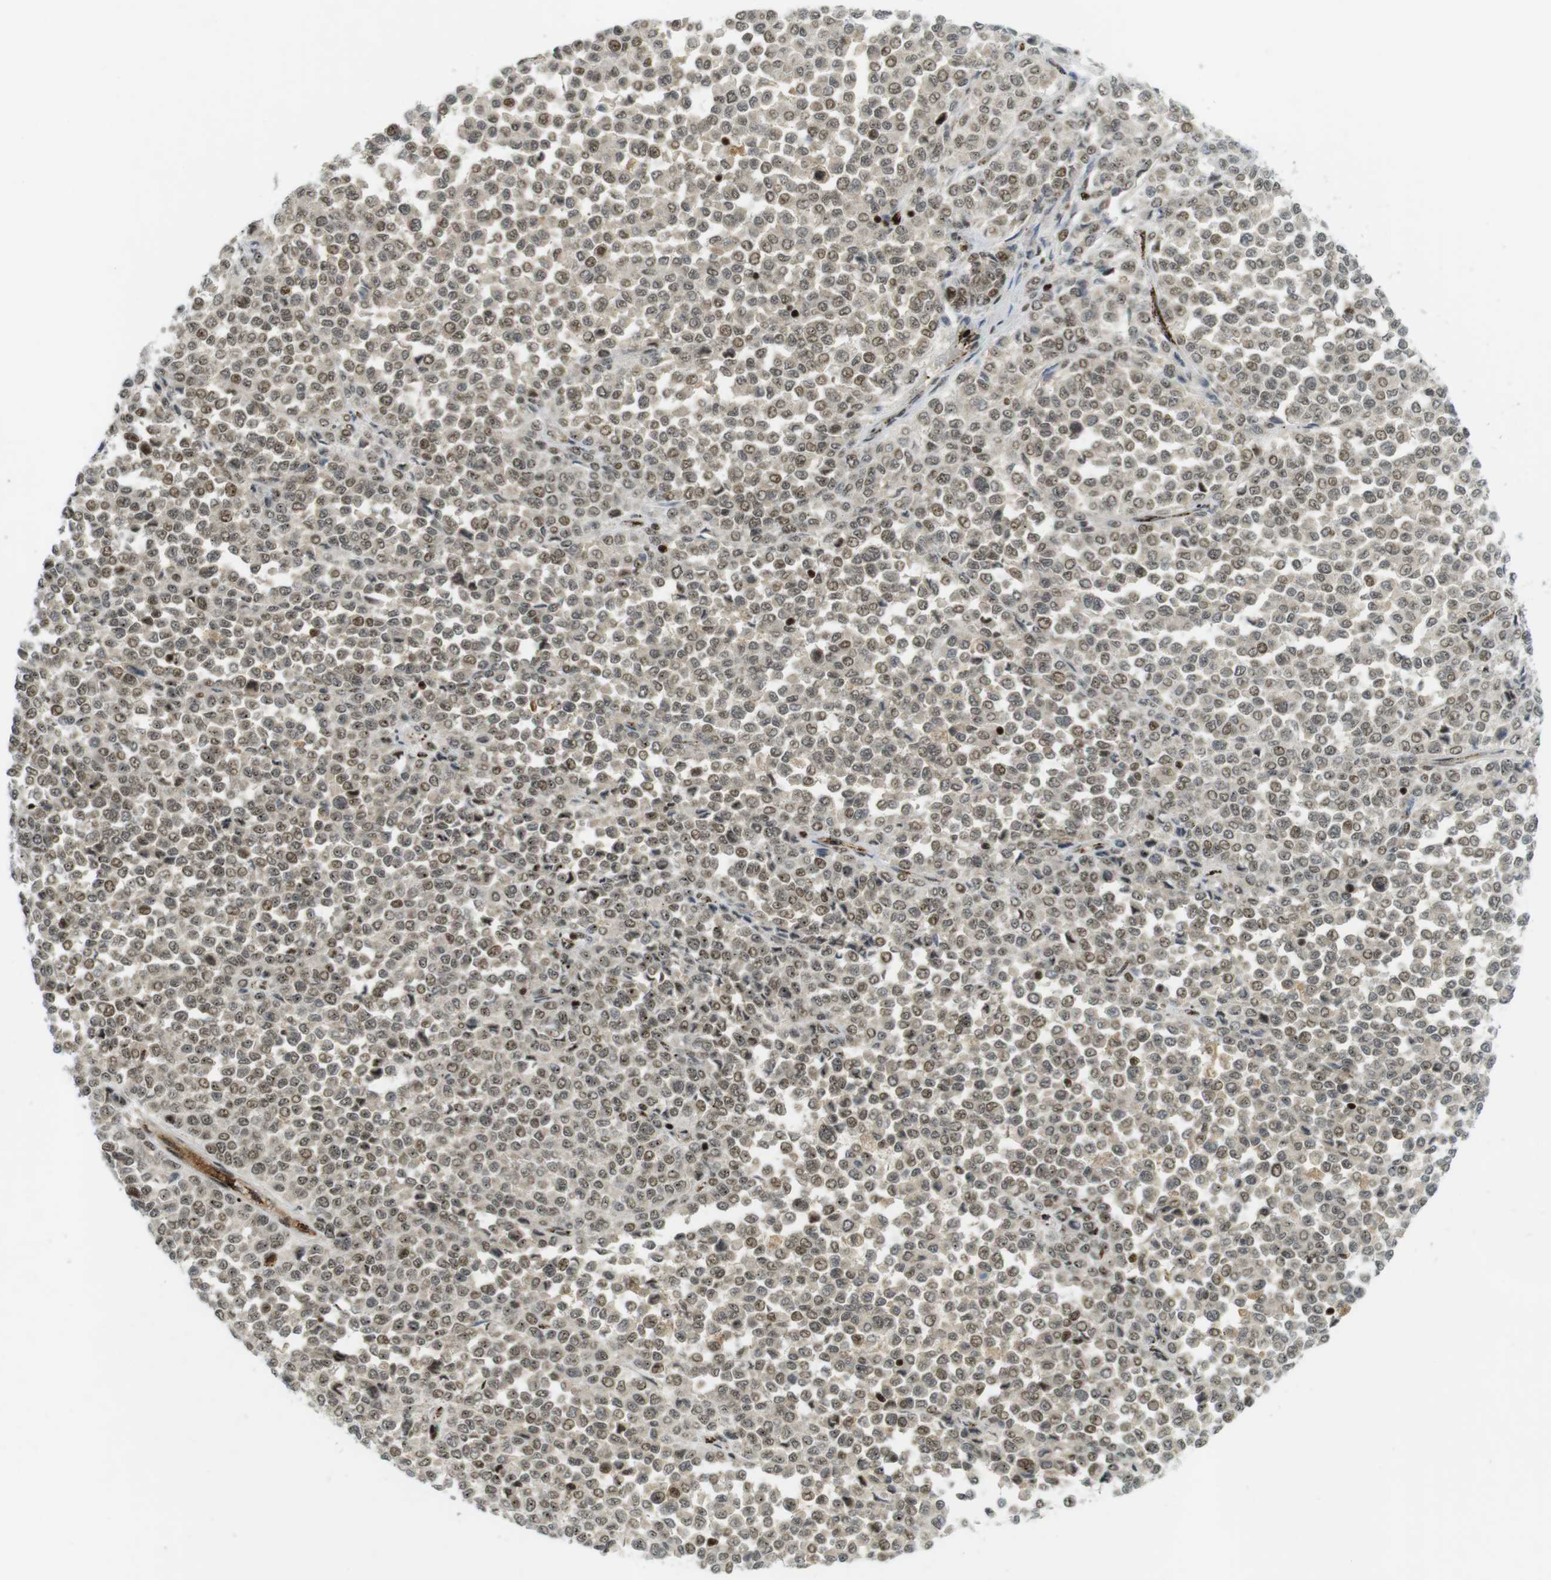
{"staining": {"intensity": "moderate", "quantity": "25%-75%", "location": "nuclear"}, "tissue": "melanoma", "cell_type": "Tumor cells", "image_type": "cancer", "snomed": [{"axis": "morphology", "description": "Malignant melanoma, Metastatic site"}, {"axis": "topography", "description": "Pancreas"}], "caption": "Immunohistochemistry (IHC) image of neoplastic tissue: human melanoma stained using immunohistochemistry reveals medium levels of moderate protein expression localized specifically in the nuclear of tumor cells, appearing as a nuclear brown color.", "gene": "PPP1R13B", "patient": {"sex": "female", "age": 30}}